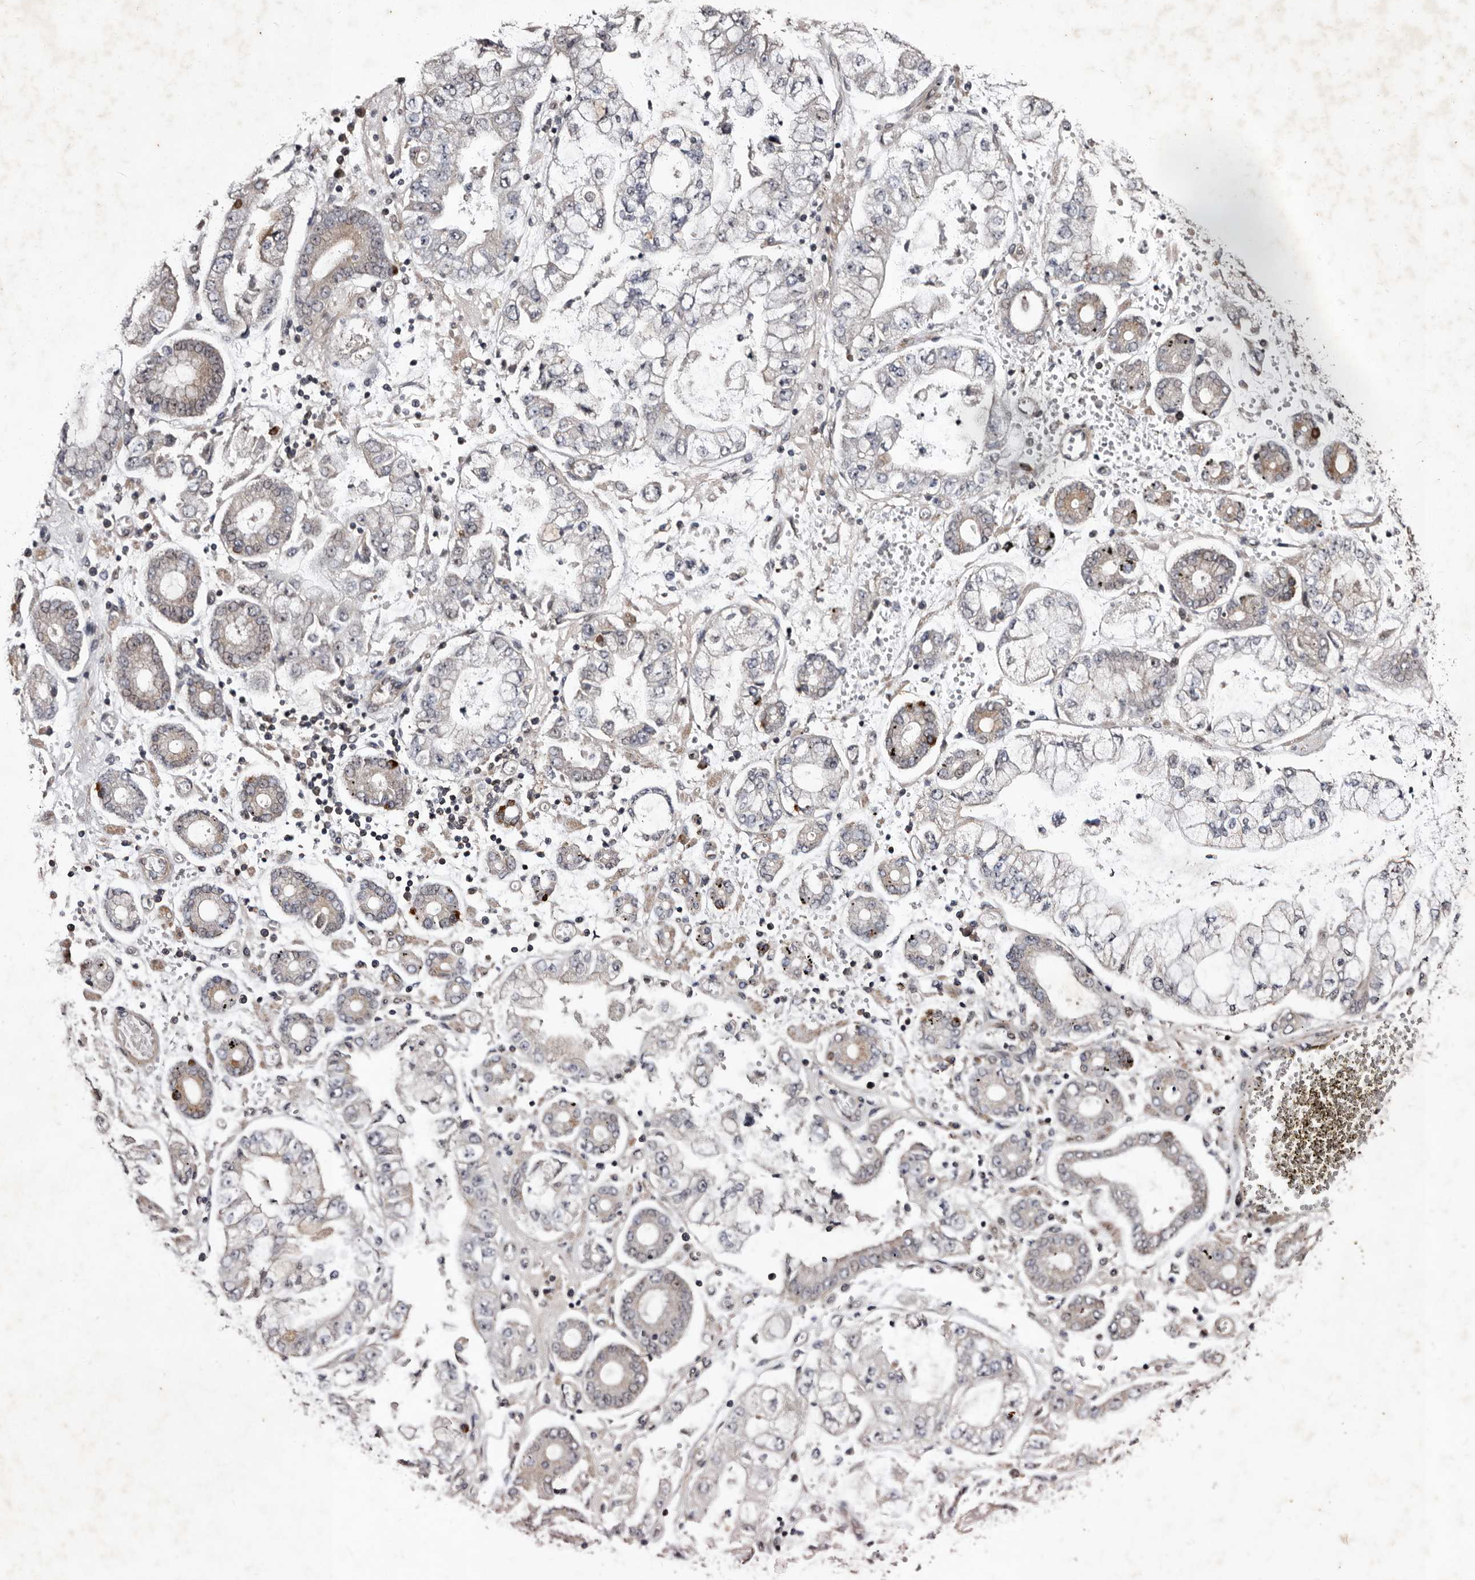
{"staining": {"intensity": "negative", "quantity": "none", "location": "none"}, "tissue": "stomach cancer", "cell_type": "Tumor cells", "image_type": "cancer", "snomed": [{"axis": "morphology", "description": "Adenocarcinoma, NOS"}, {"axis": "topography", "description": "Stomach"}], "caption": "Human stomach cancer (adenocarcinoma) stained for a protein using immunohistochemistry displays no expression in tumor cells.", "gene": "MKRN3", "patient": {"sex": "male", "age": 76}}